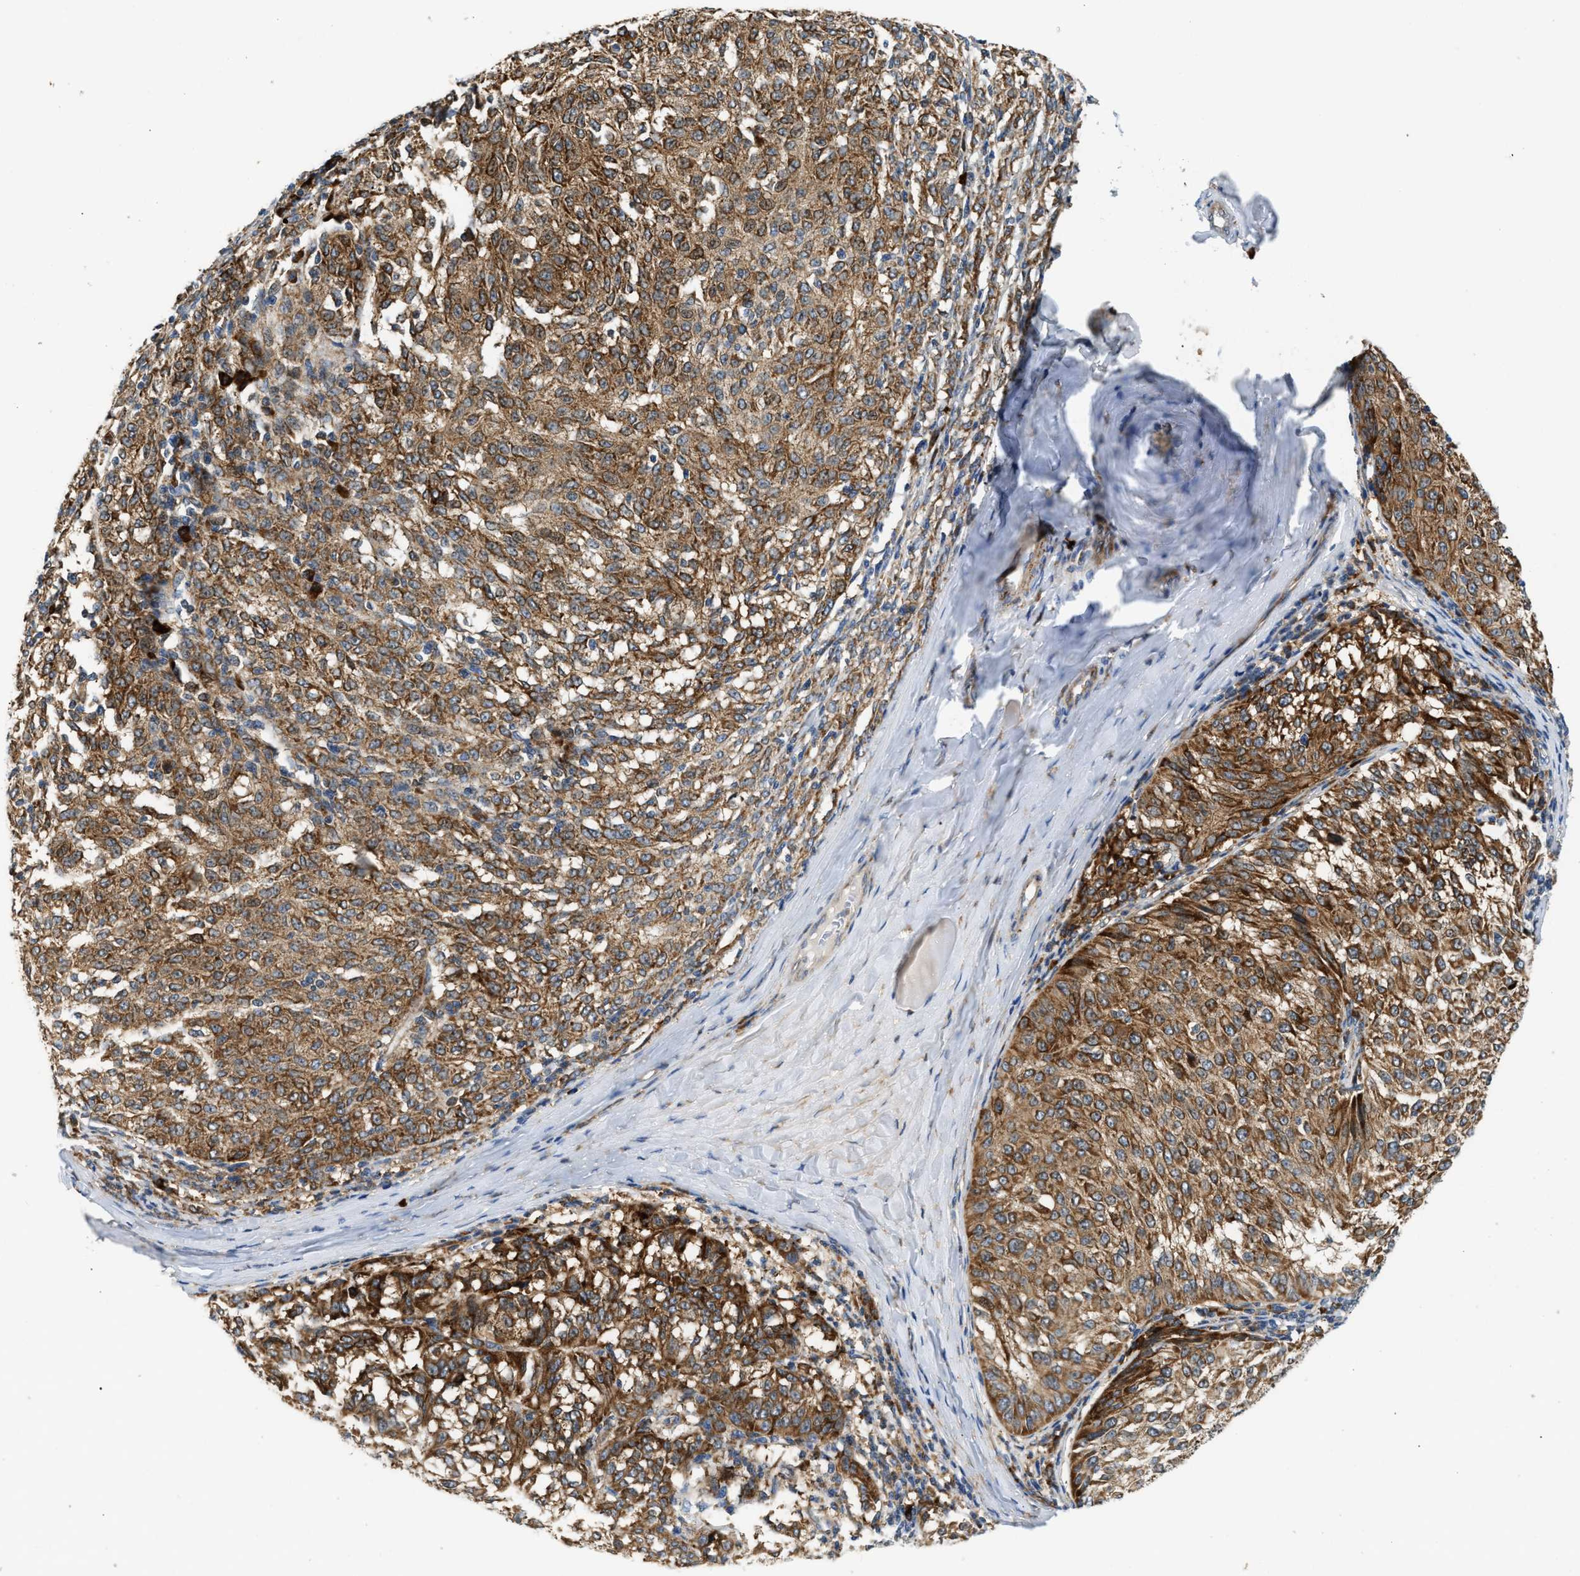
{"staining": {"intensity": "strong", "quantity": ">75%", "location": "cytoplasmic/membranous"}, "tissue": "melanoma", "cell_type": "Tumor cells", "image_type": "cancer", "snomed": [{"axis": "morphology", "description": "Malignant melanoma, NOS"}, {"axis": "topography", "description": "Skin"}], "caption": "Protein staining of malignant melanoma tissue reveals strong cytoplasmic/membranous positivity in about >75% of tumor cells.", "gene": "AMZ1", "patient": {"sex": "female", "age": 72}}